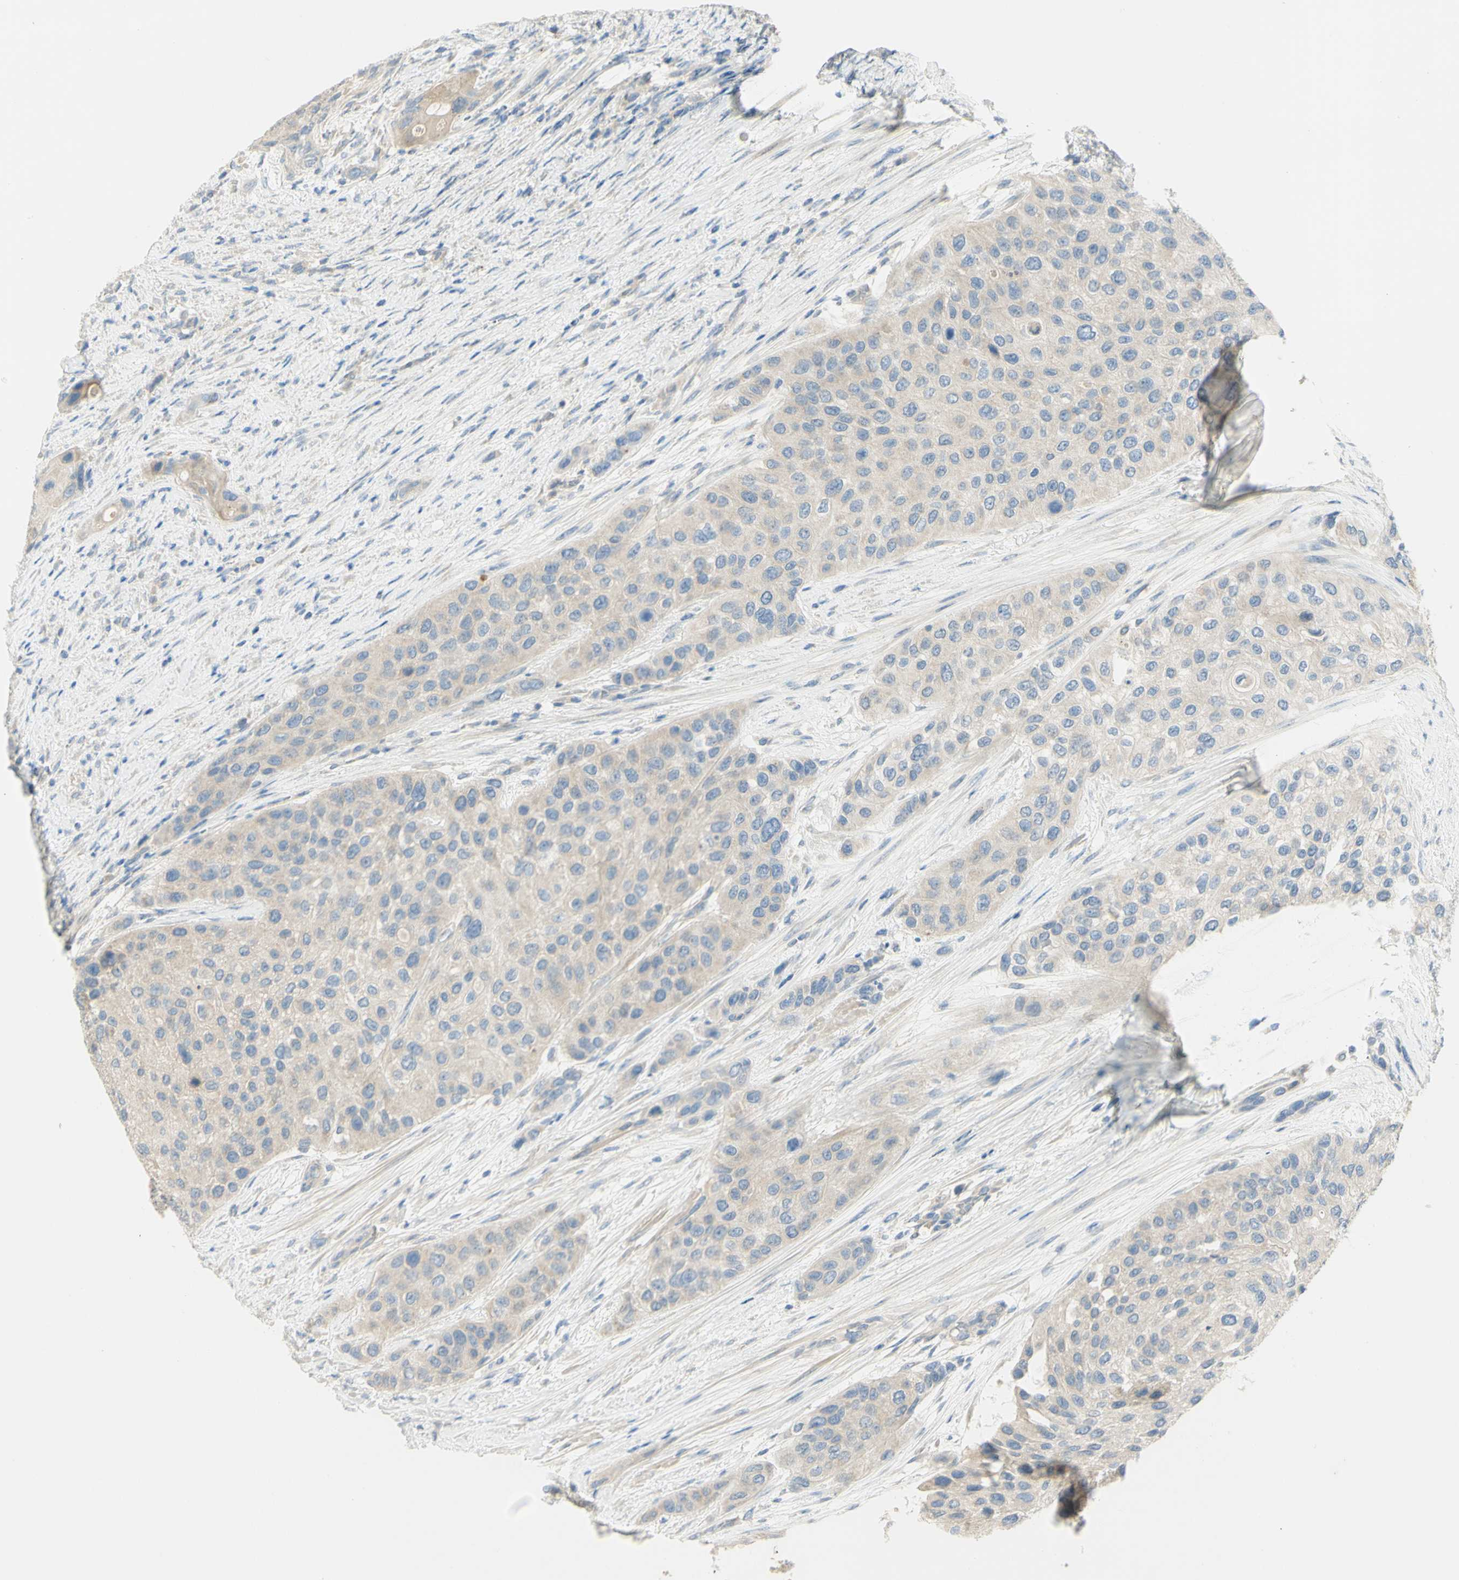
{"staining": {"intensity": "weak", "quantity": ">75%", "location": "cytoplasmic/membranous"}, "tissue": "urothelial cancer", "cell_type": "Tumor cells", "image_type": "cancer", "snomed": [{"axis": "morphology", "description": "Urothelial carcinoma, High grade"}, {"axis": "topography", "description": "Urinary bladder"}], "caption": "Immunohistochemical staining of urothelial cancer exhibits low levels of weak cytoplasmic/membranous positivity in about >75% of tumor cells.", "gene": "GCNT3", "patient": {"sex": "female", "age": 56}}